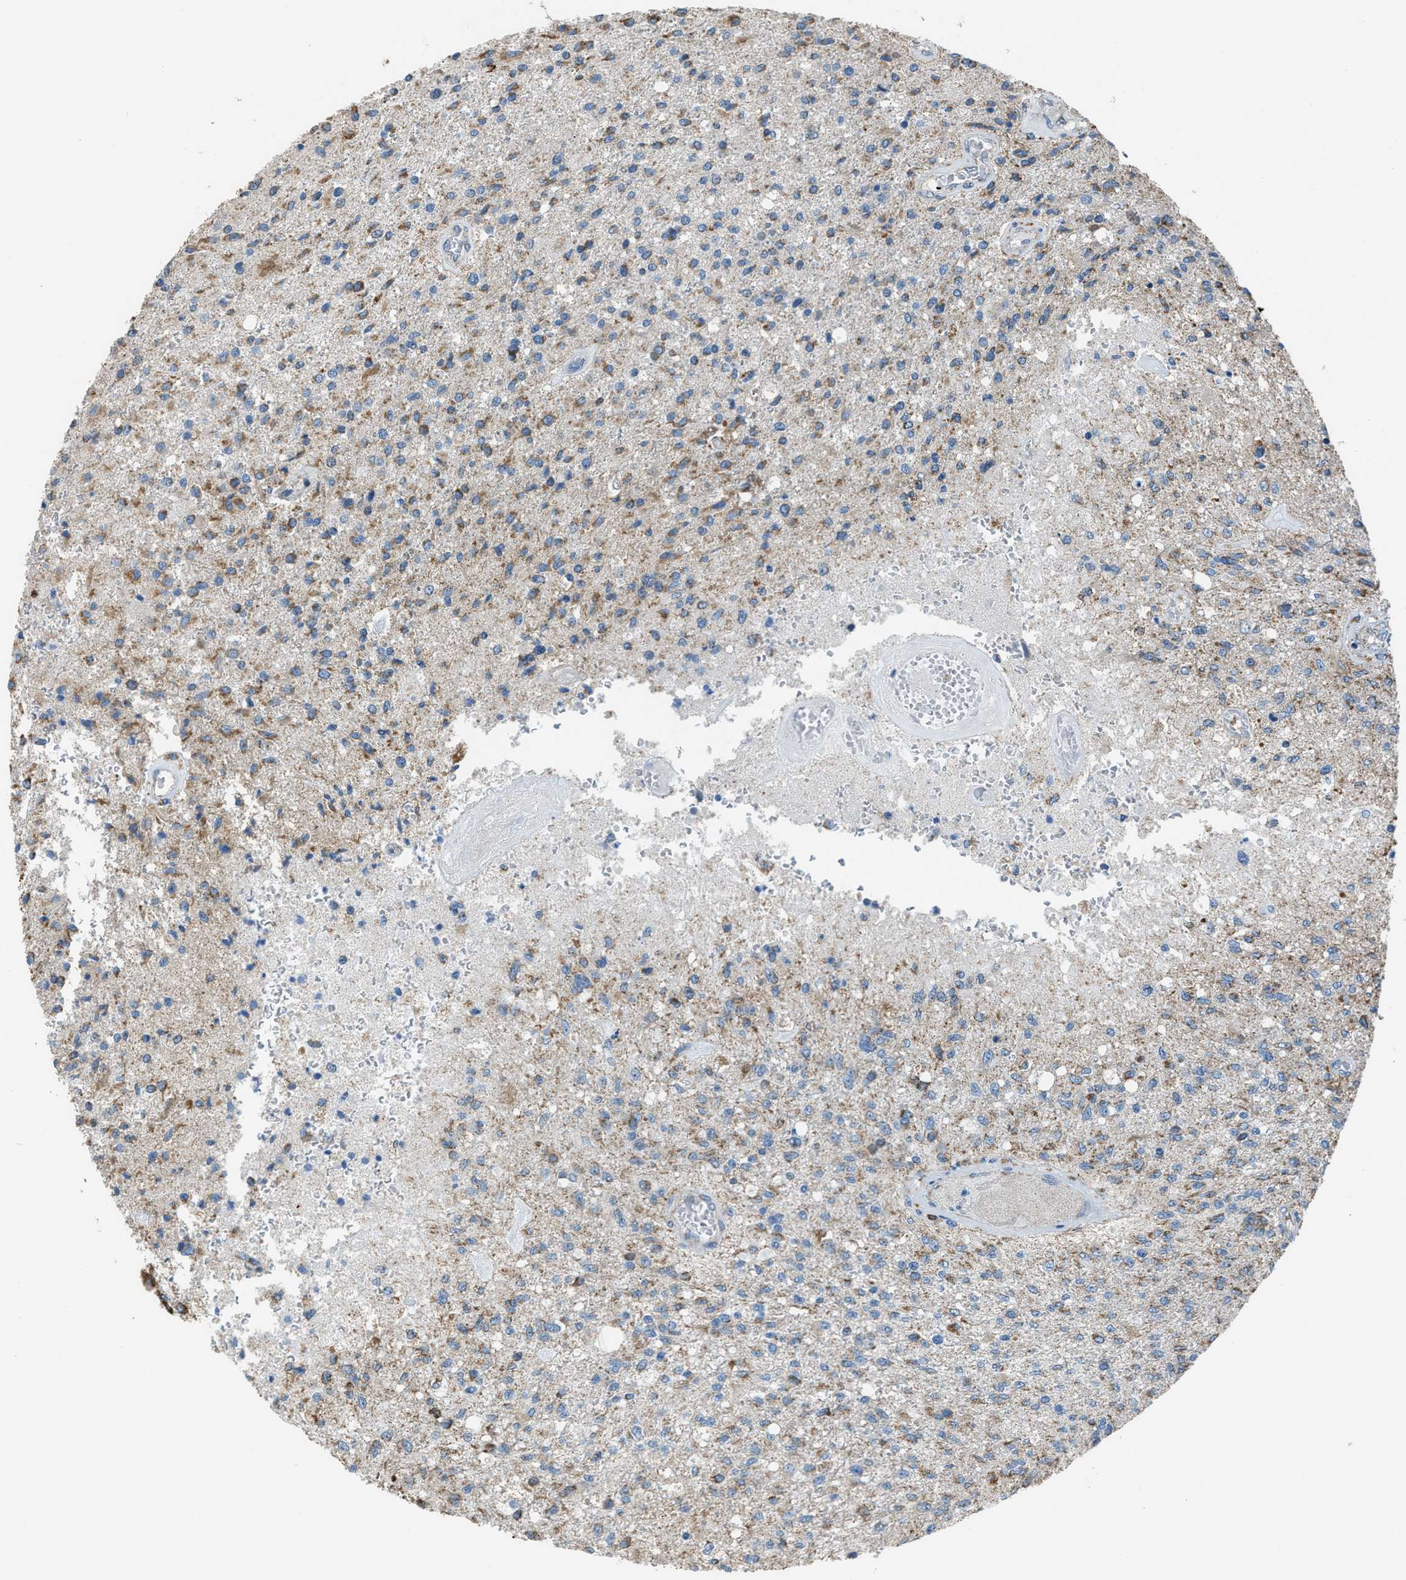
{"staining": {"intensity": "moderate", "quantity": ">75%", "location": "cytoplasmic/membranous"}, "tissue": "glioma", "cell_type": "Tumor cells", "image_type": "cancer", "snomed": [{"axis": "morphology", "description": "Normal tissue, NOS"}, {"axis": "morphology", "description": "Glioma, malignant, High grade"}, {"axis": "topography", "description": "Cerebral cortex"}], "caption": "A brown stain highlights moderate cytoplasmic/membranous expression of a protein in glioma tumor cells. (DAB IHC with brightfield microscopy, high magnification).", "gene": "SMIM20", "patient": {"sex": "male", "age": 77}}